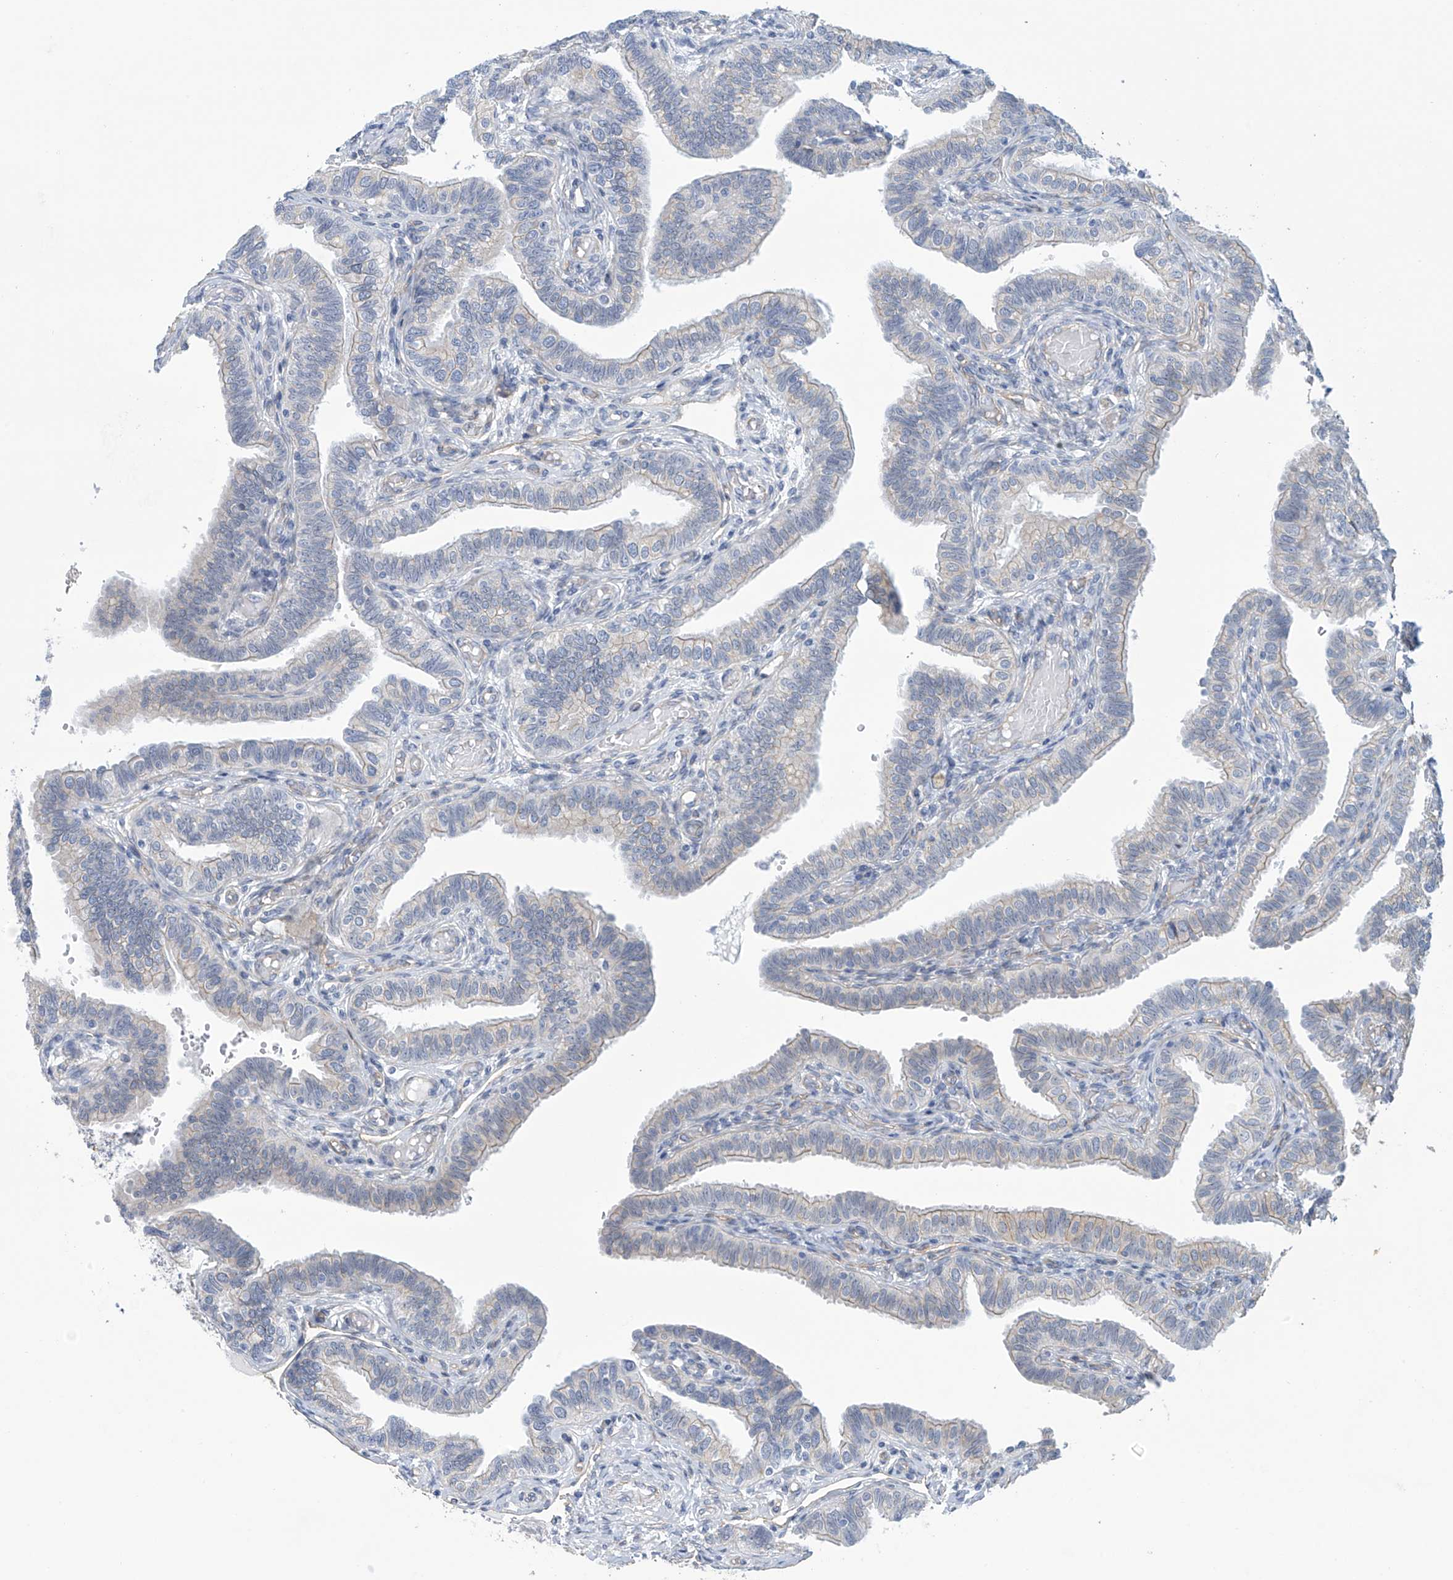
{"staining": {"intensity": "negative", "quantity": "none", "location": "none"}, "tissue": "fallopian tube", "cell_type": "Glandular cells", "image_type": "normal", "snomed": [{"axis": "morphology", "description": "Normal tissue, NOS"}, {"axis": "topography", "description": "Fallopian tube"}], "caption": "Histopathology image shows no significant protein positivity in glandular cells of unremarkable fallopian tube.", "gene": "ABHD13", "patient": {"sex": "female", "age": 39}}